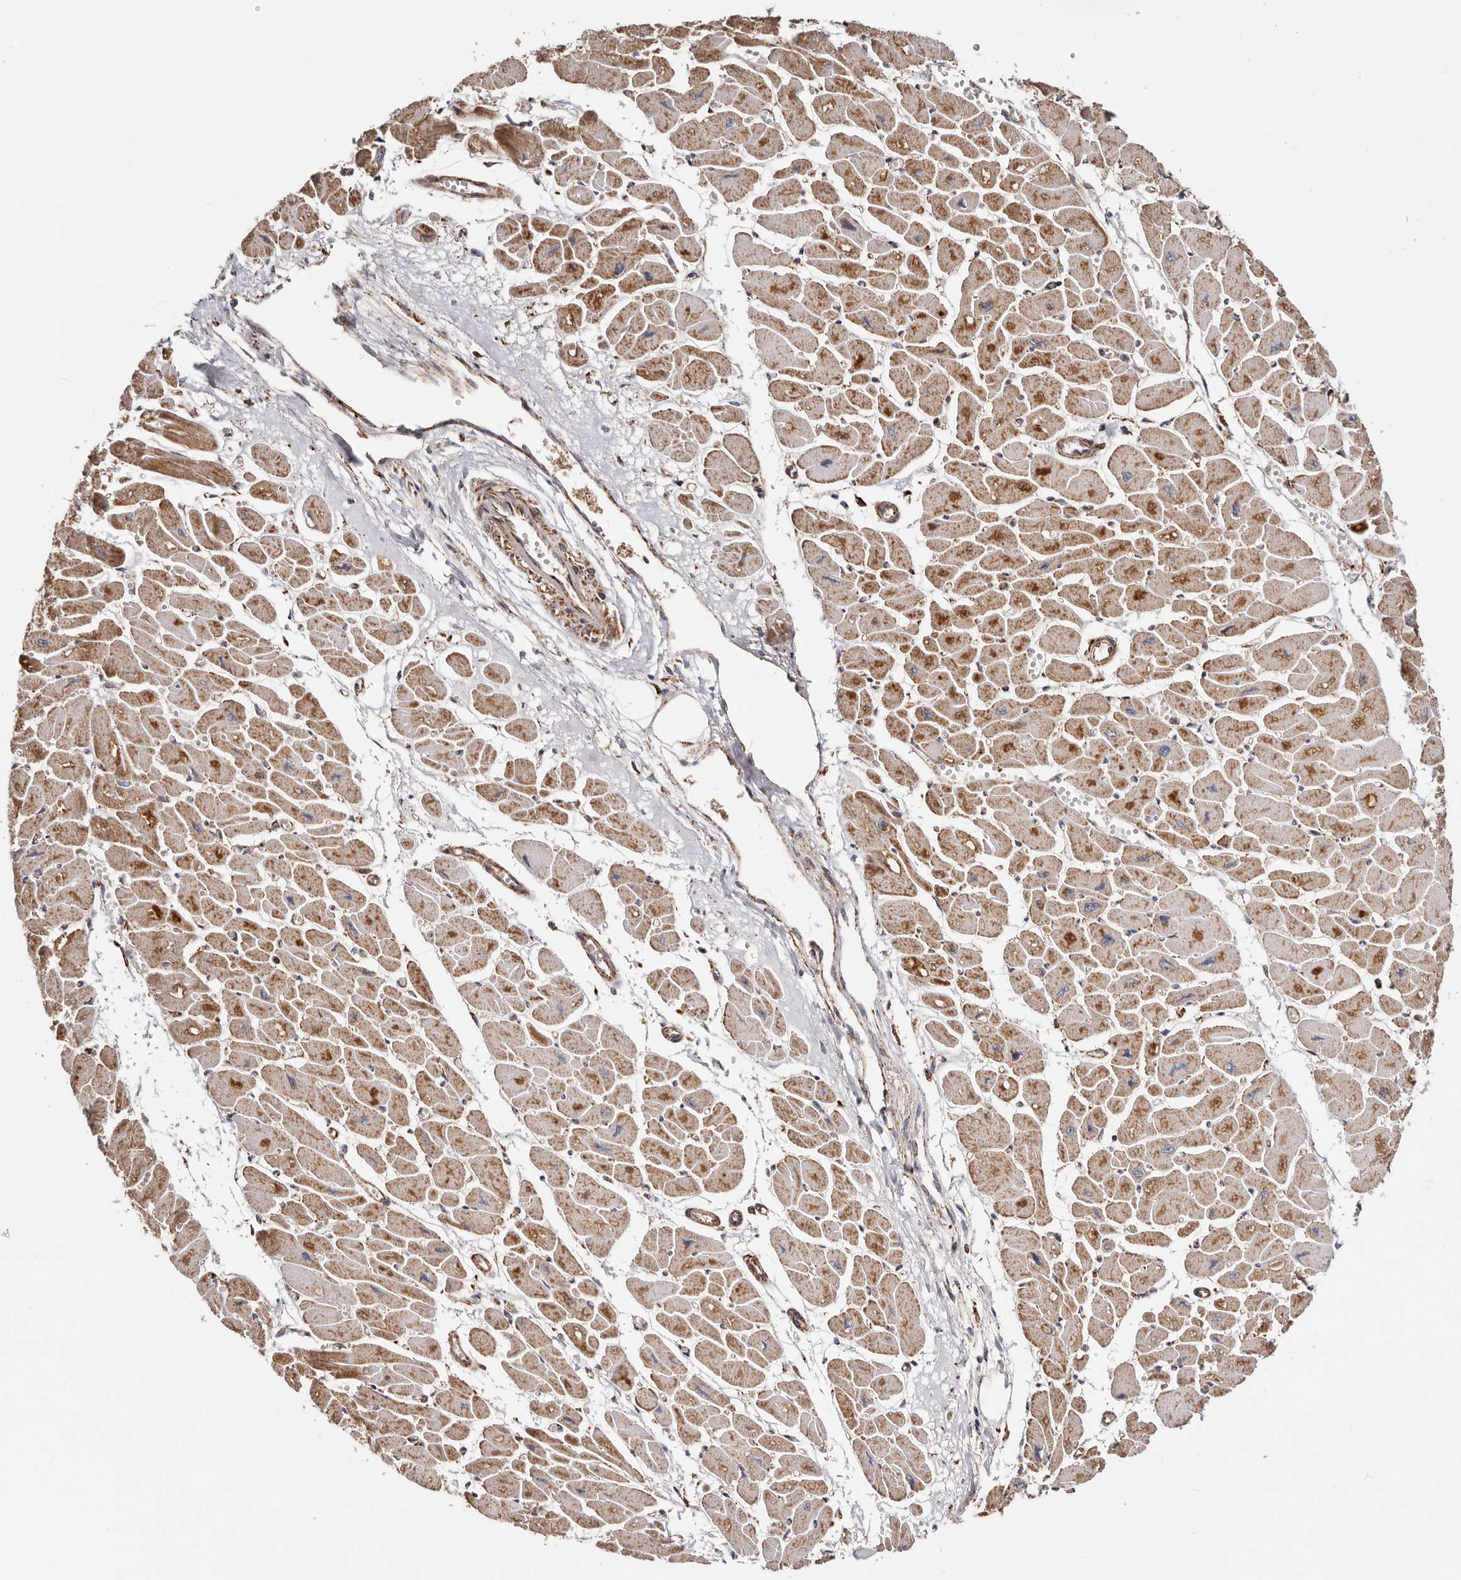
{"staining": {"intensity": "moderate", "quantity": ">75%", "location": "cytoplasmic/membranous"}, "tissue": "heart muscle", "cell_type": "Cardiomyocytes", "image_type": "normal", "snomed": [{"axis": "morphology", "description": "Normal tissue, NOS"}, {"axis": "topography", "description": "Heart"}], "caption": "Immunohistochemical staining of unremarkable human heart muscle reveals moderate cytoplasmic/membranous protein staining in about >75% of cardiomyocytes.", "gene": "PRKACB", "patient": {"sex": "female", "age": 54}}